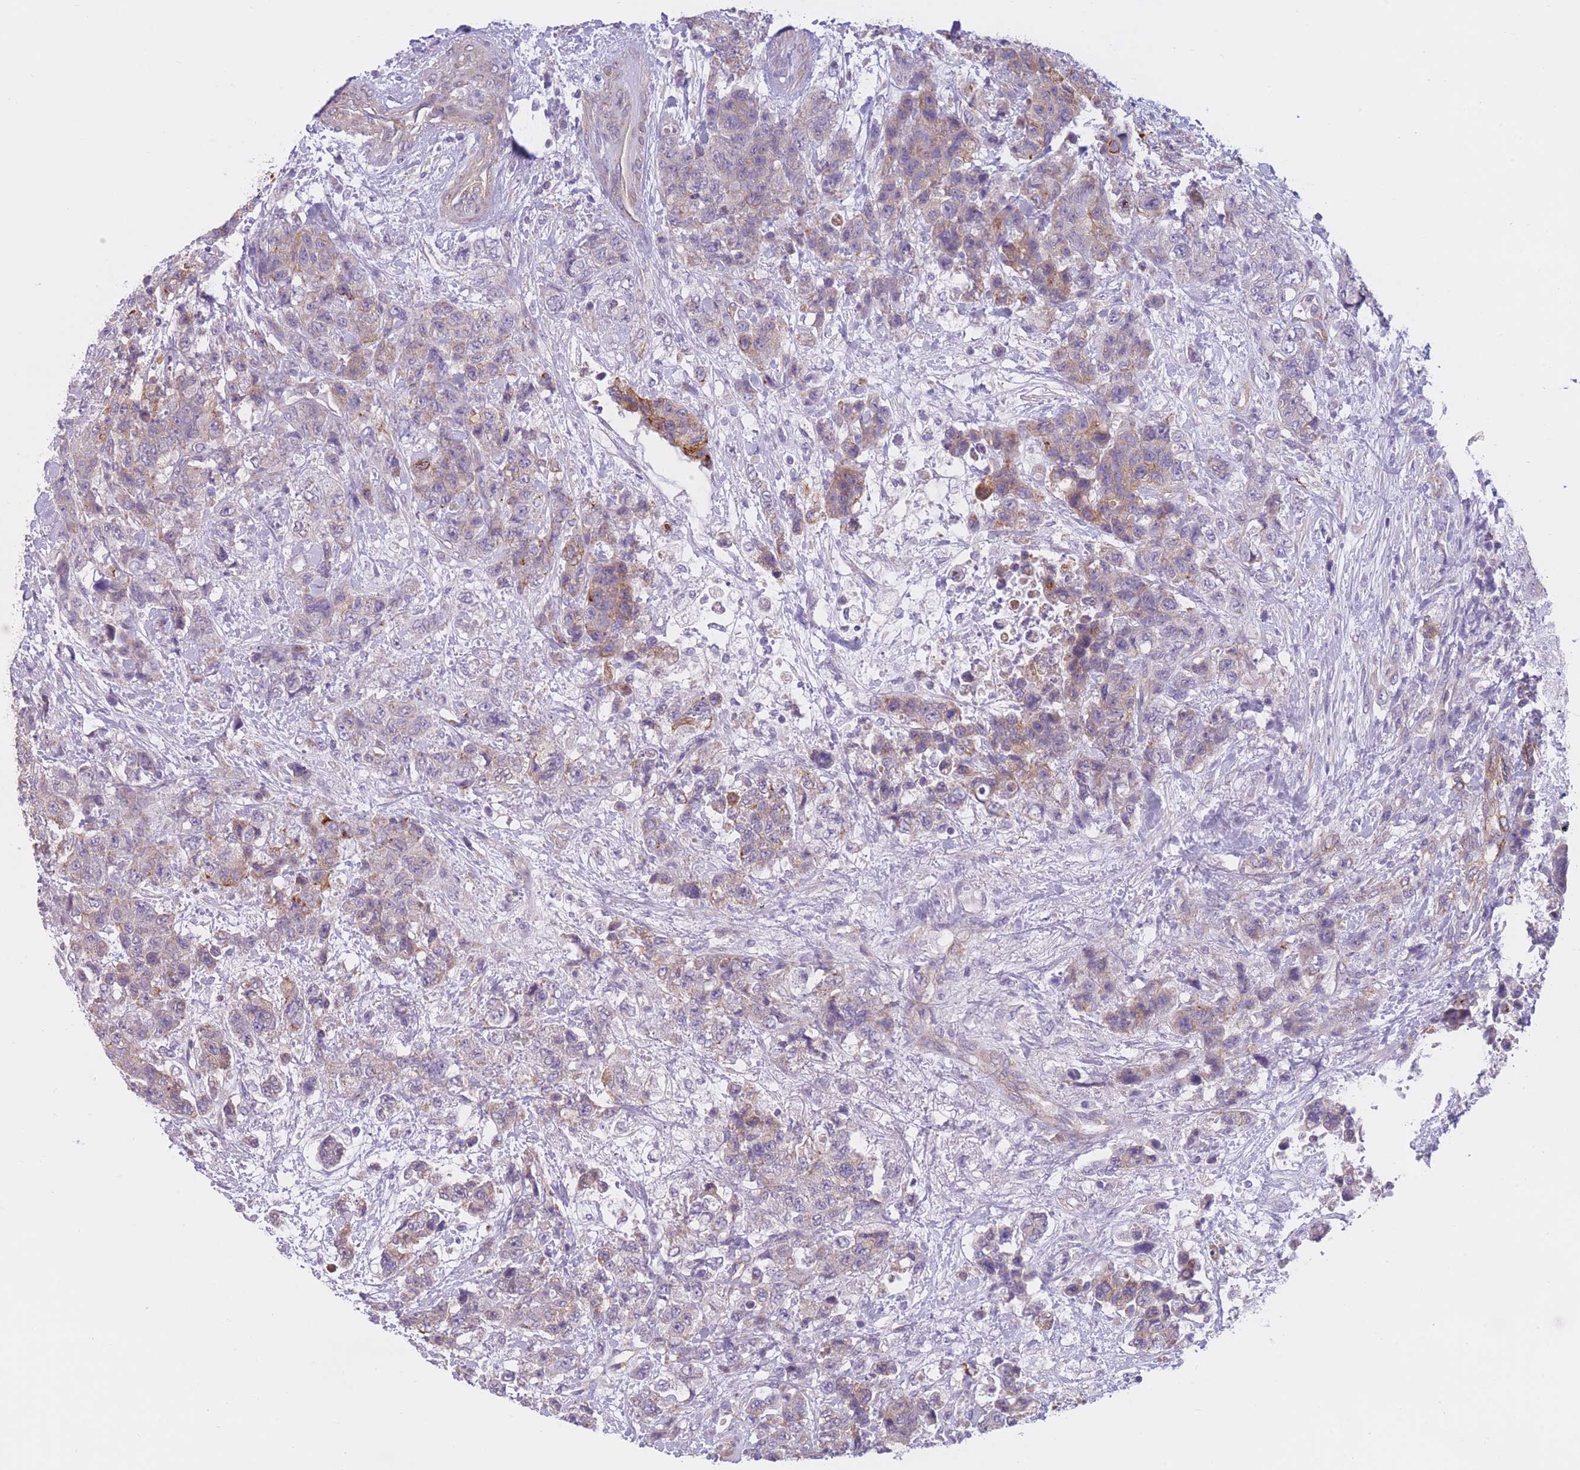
{"staining": {"intensity": "moderate", "quantity": "<25%", "location": "cytoplasmic/membranous"}, "tissue": "urothelial cancer", "cell_type": "Tumor cells", "image_type": "cancer", "snomed": [{"axis": "morphology", "description": "Urothelial carcinoma, High grade"}, {"axis": "topography", "description": "Urinary bladder"}], "caption": "Approximately <25% of tumor cells in urothelial cancer show moderate cytoplasmic/membranous protein staining as visualized by brown immunohistochemical staining.", "gene": "SERPINB3", "patient": {"sex": "female", "age": 78}}